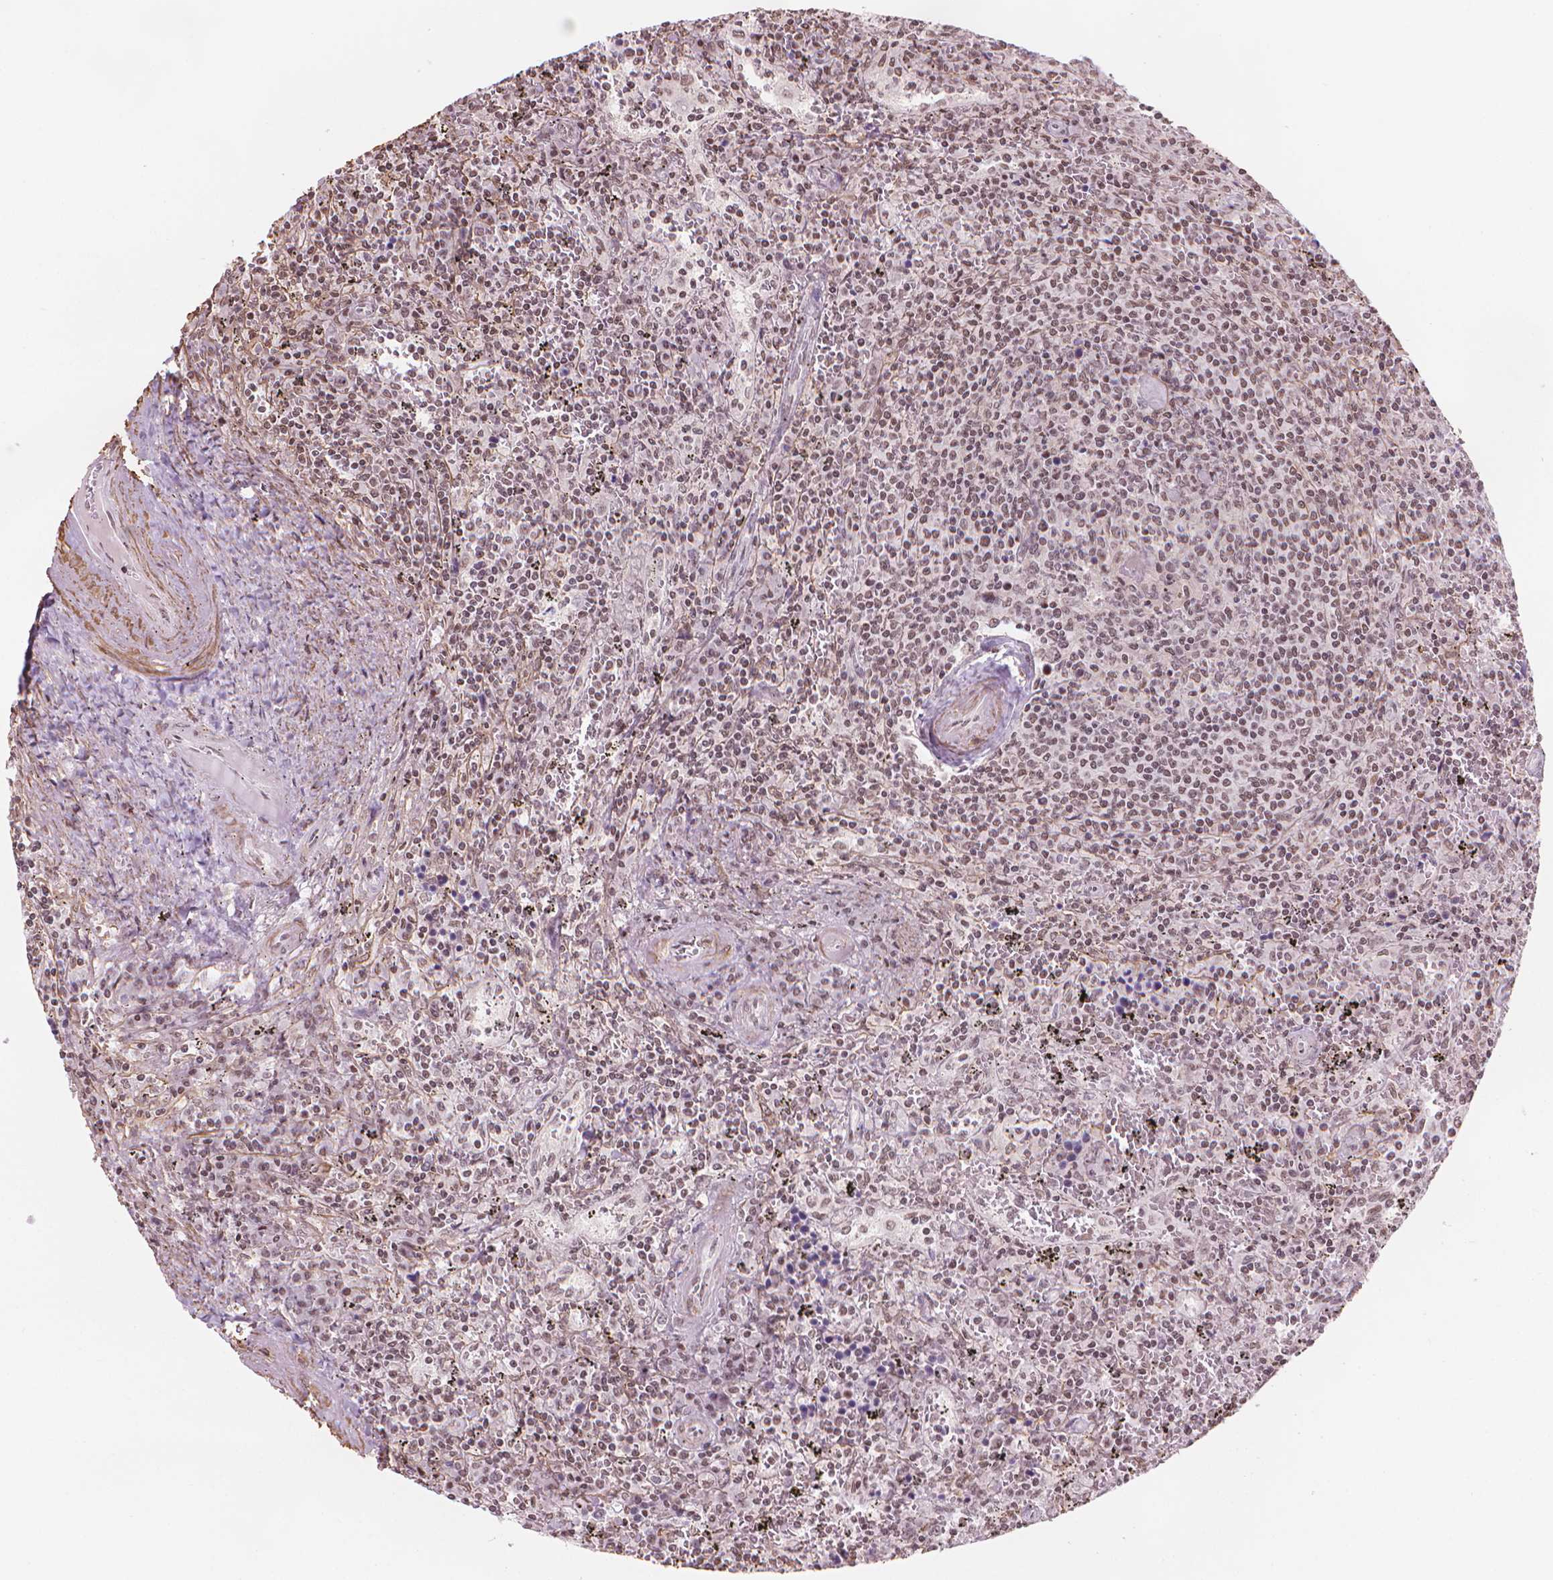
{"staining": {"intensity": "weak", "quantity": "25%-75%", "location": "nuclear"}, "tissue": "lymphoma", "cell_type": "Tumor cells", "image_type": "cancer", "snomed": [{"axis": "morphology", "description": "Malignant lymphoma, non-Hodgkin's type, Low grade"}, {"axis": "topography", "description": "Spleen"}], "caption": "This image demonstrates lymphoma stained with IHC to label a protein in brown. The nuclear of tumor cells show weak positivity for the protein. Nuclei are counter-stained blue.", "gene": "HOXD4", "patient": {"sex": "male", "age": 62}}